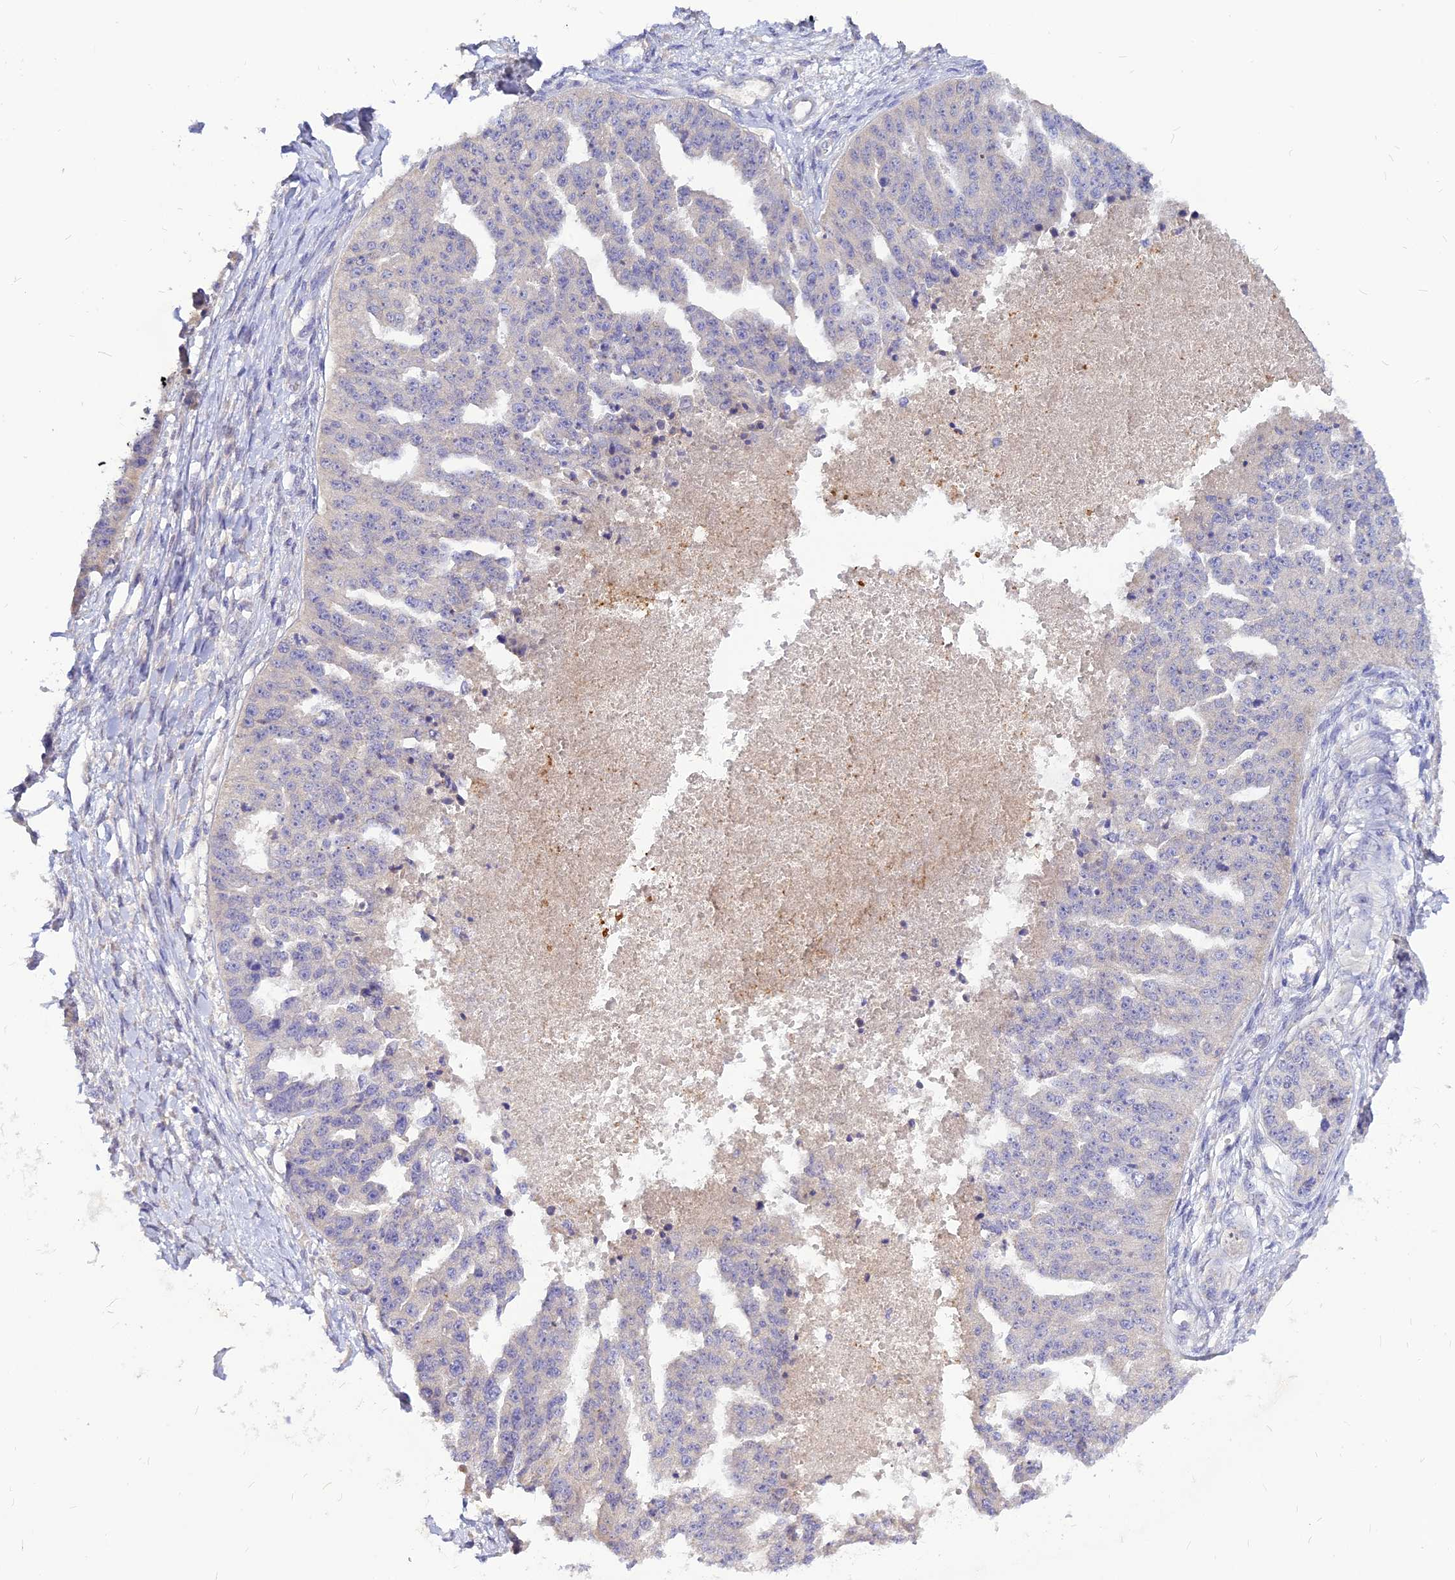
{"staining": {"intensity": "negative", "quantity": "none", "location": "none"}, "tissue": "ovarian cancer", "cell_type": "Tumor cells", "image_type": "cancer", "snomed": [{"axis": "morphology", "description": "Cystadenocarcinoma, serous, NOS"}, {"axis": "topography", "description": "Ovary"}], "caption": "DAB (3,3'-diaminobenzidine) immunohistochemical staining of human ovarian cancer reveals no significant staining in tumor cells. (IHC, brightfield microscopy, high magnification).", "gene": "CZIB", "patient": {"sex": "female", "age": 58}}